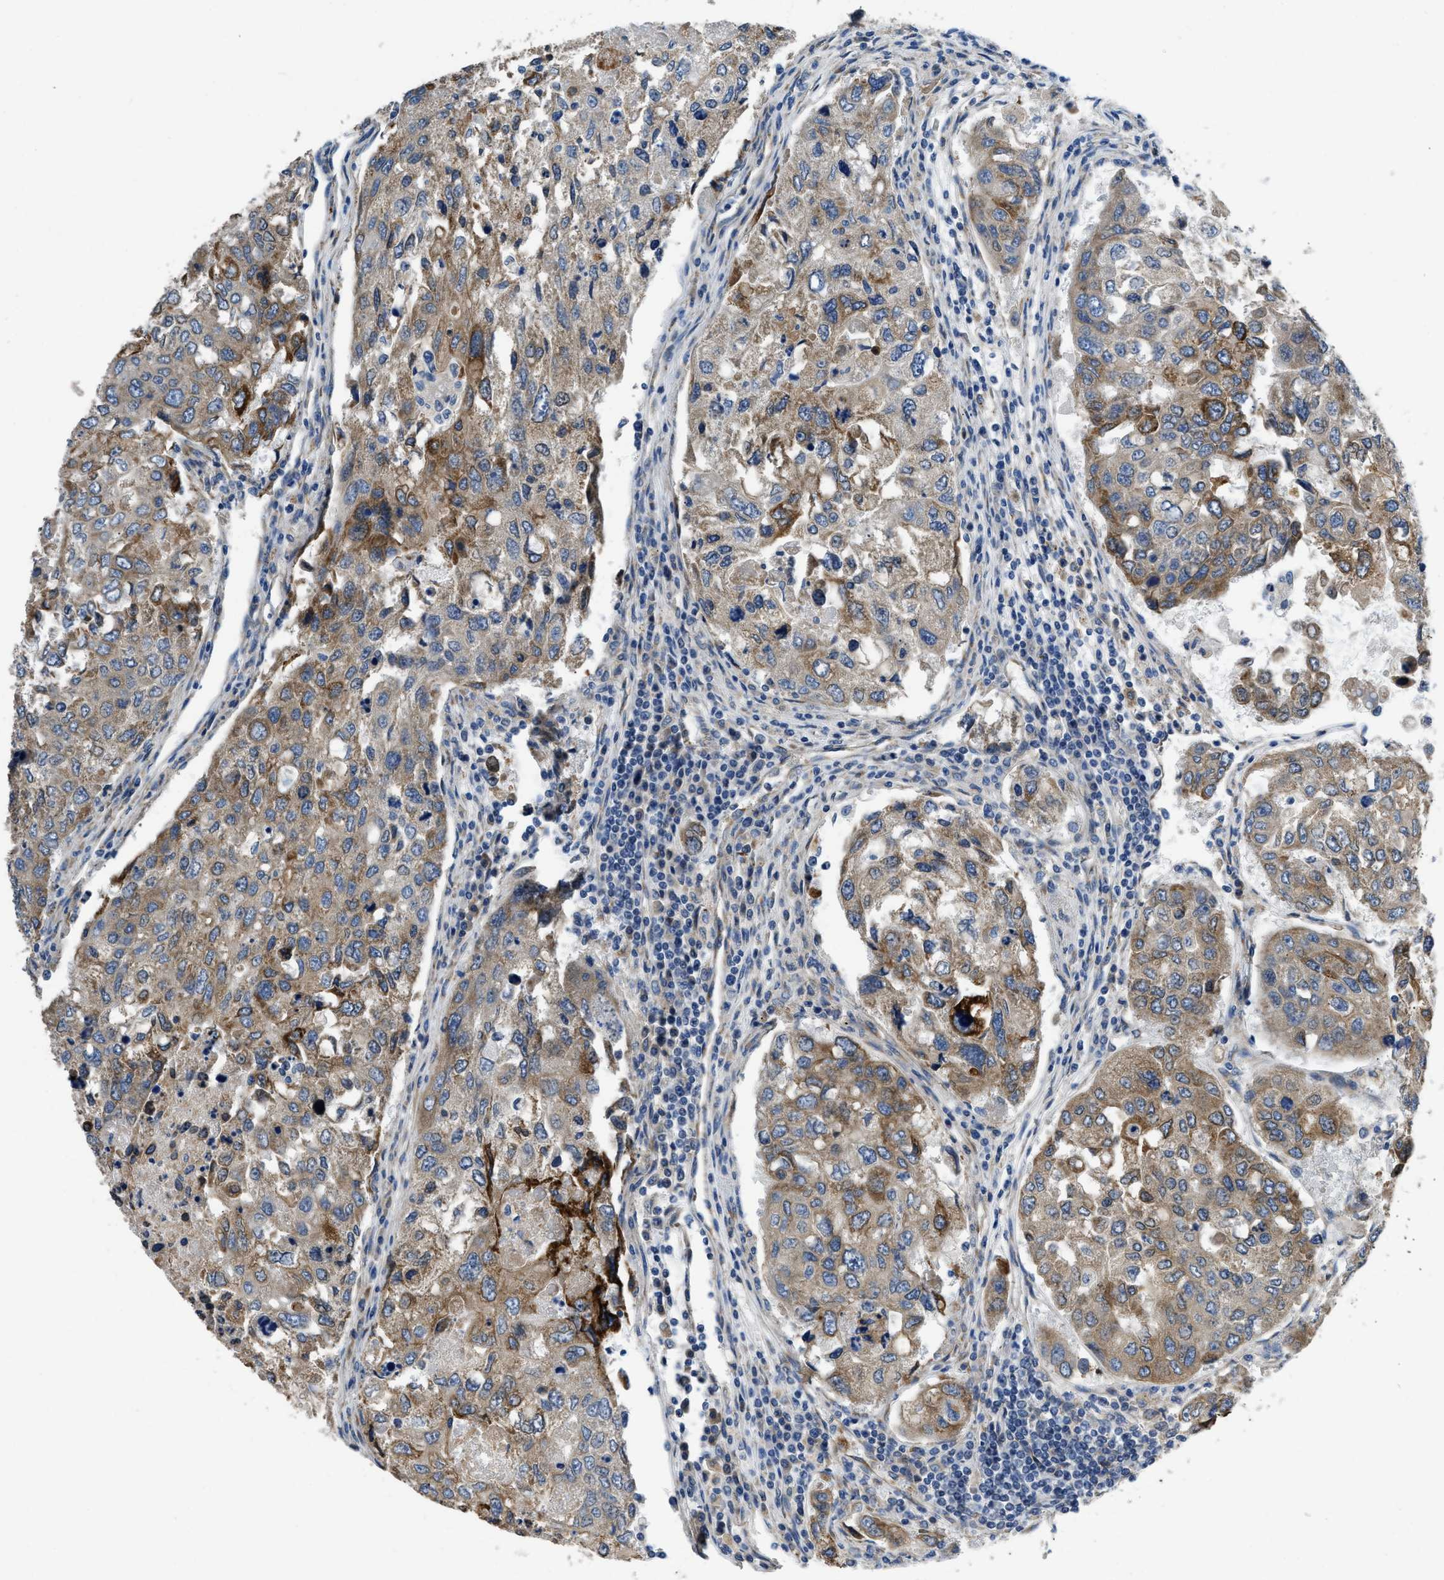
{"staining": {"intensity": "moderate", "quantity": ">75%", "location": "cytoplasmic/membranous"}, "tissue": "urothelial cancer", "cell_type": "Tumor cells", "image_type": "cancer", "snomed": [{"axis": "morphology", "description": "Urothelial carcinoma, High grade"}, {"axis": "topography", "description": "Lymph node"}, {"axis": "topography", "description": "Urinary bladder"}], "caption": "High-grade urothelial carcinoma was stained to show a protein in brown. There is medium levels of moderate cytoplasmic/membranous staining in approximately >75% of tumor cells.", "gene": "GGCX", "patient": {"sex": "male", "age": 51}}